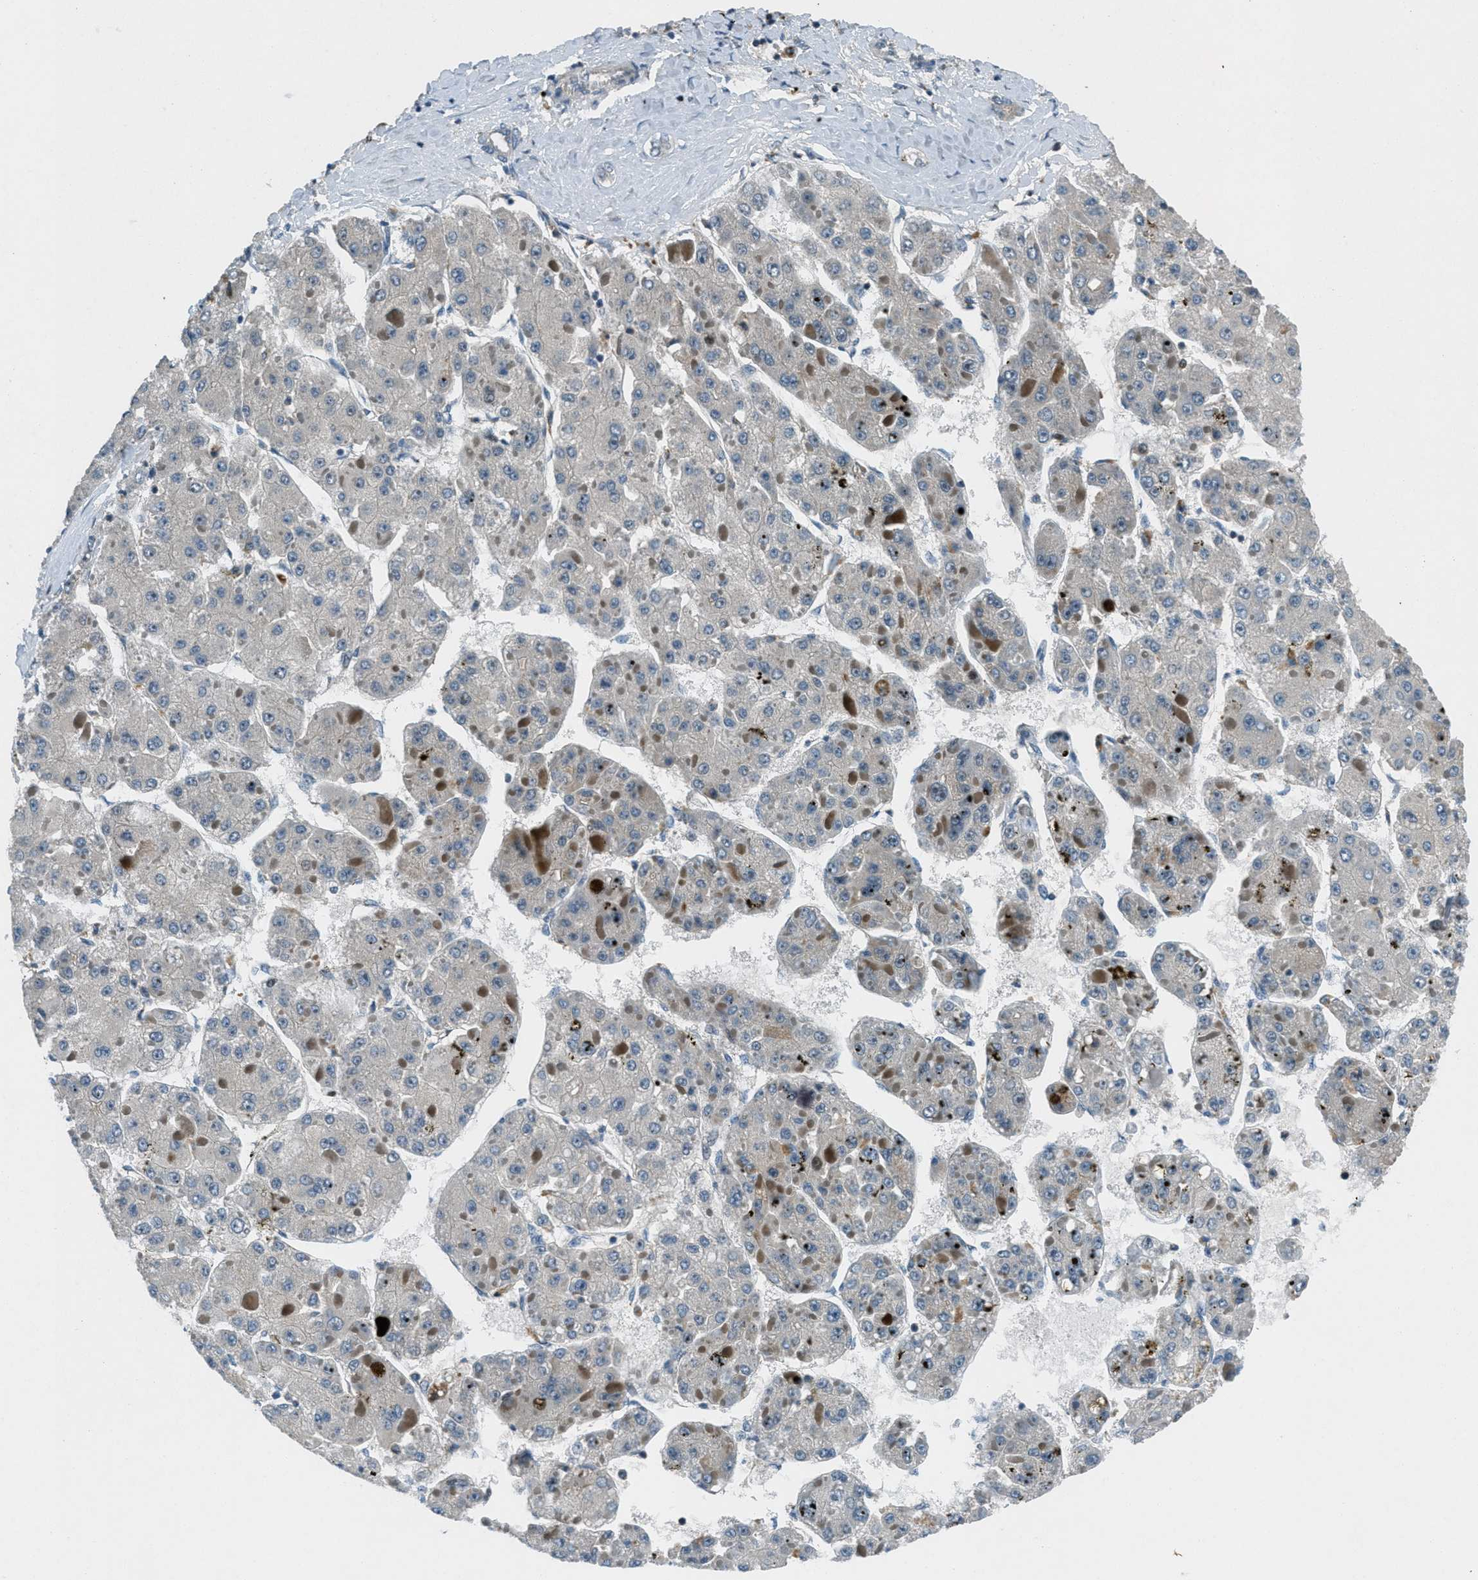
{"staining": {"intensity": "negative", "quantity": "none", "location": "none"}, "tissue": "liver cancer", "cell_type": "Tumor cells", "image_type": "cancer", "snomed": [{"axis": "morphology", "description": "Carcinoma, Hepatocellular, NOS"}, {"axis": "topography", "description": "Liver"}], "caption": "Tumor cells show no significant protein positivity in liver cancer. Nuclei are stained in blue.", "gene": "CLEC2D", "patient": {"sex": "female", "age": 73}}